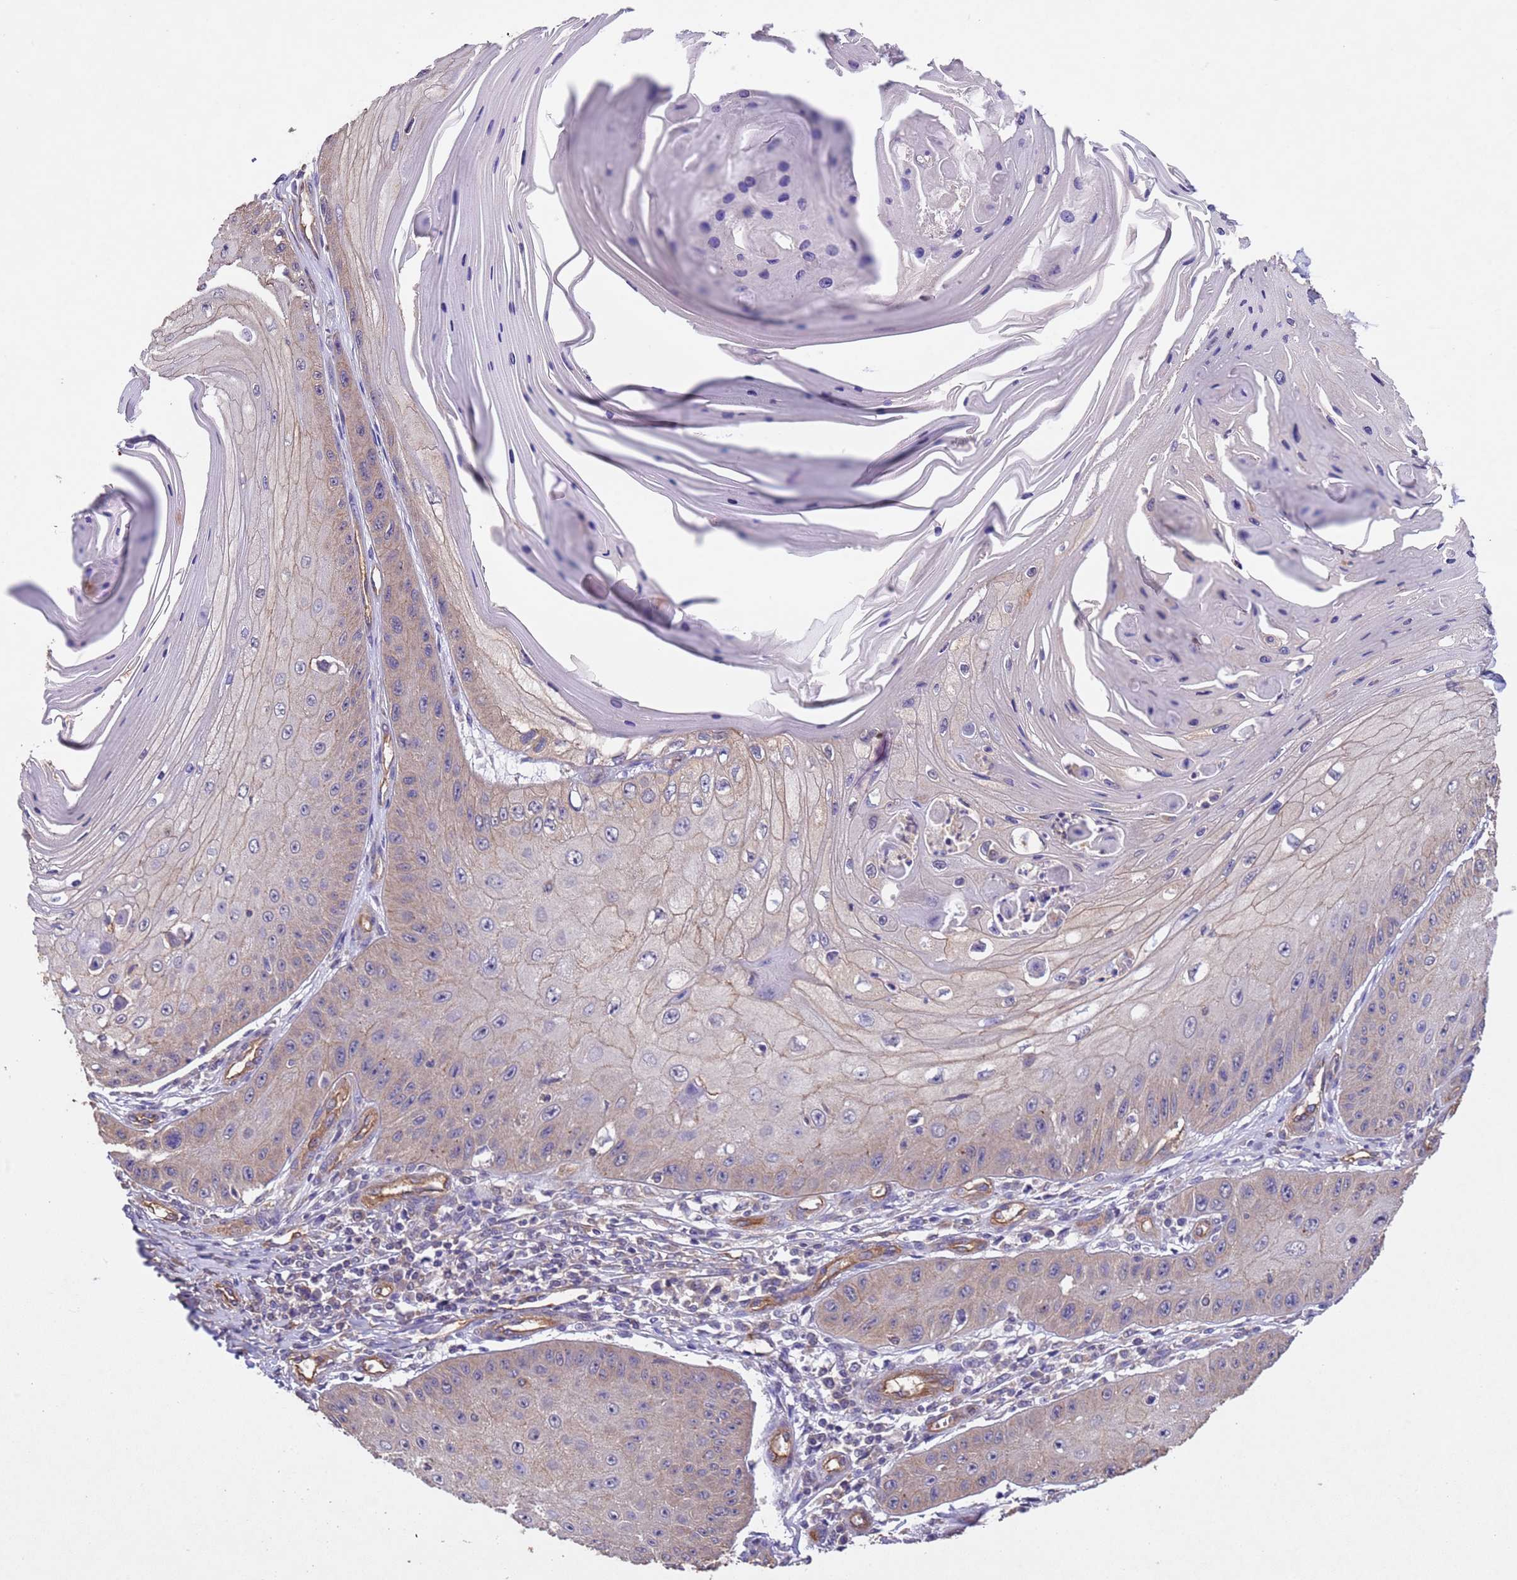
{"staining": {"intensity": "weak", "quantity": "<25%", "location": "cytoplasmic/membranous"}, "tissue": "skin cancer", "cell_type": "Tumor cells", "image_type": "cancer", "snomed": [{"axis": "morphology", "description": "Squamous cell carcinoma, NOS"}, {"axis": "topography", "description": "Skin"}], "caption": "Photomicrograph shows no significant protein expression in tumor cells of skin squamous cell carcinoma.", "gene": "MTX3", "patient": {"sex": "male", "age": 70}}